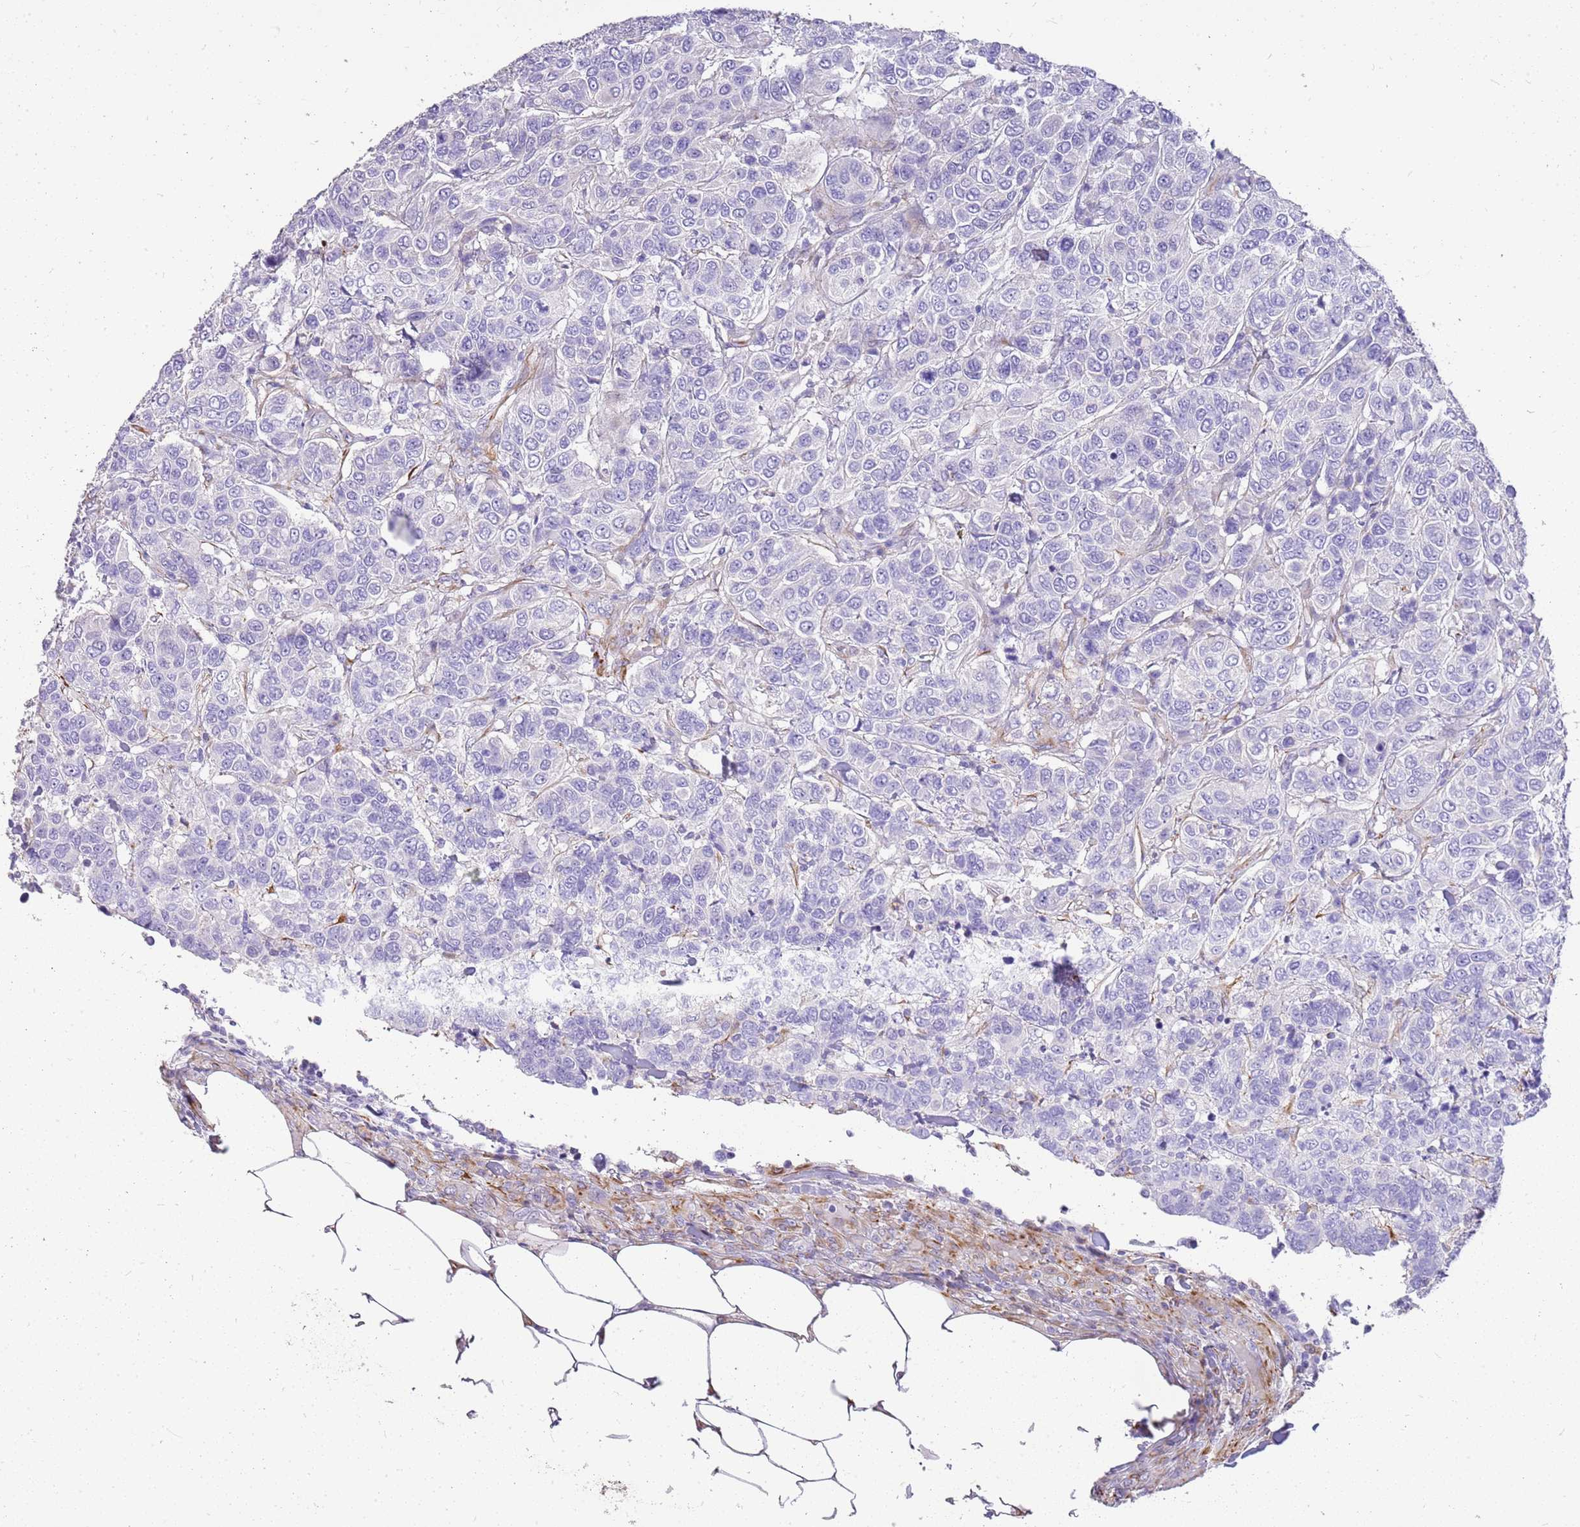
{"staining": {"intensity": "negative", "quantity": "none", "location": "none"}, "tissue": "breast cancer", "cell_type": "Tumor cells", "image_type": "cancer", "snomed": [{"axis": "morphology", "description": "Duct carcinoma"}, {"axis": "topography", "description": "Breast"}], "caption": "There is no significant staining in tumor cells of breast cancer. The staining is performed using DAB (3,3'-diaminobenzidine) brown chromogen with nuclei counter-stained in using hematoxylin.", "gene": "ZDHHC1", "patient": {"sex": "female", "age": 55}}